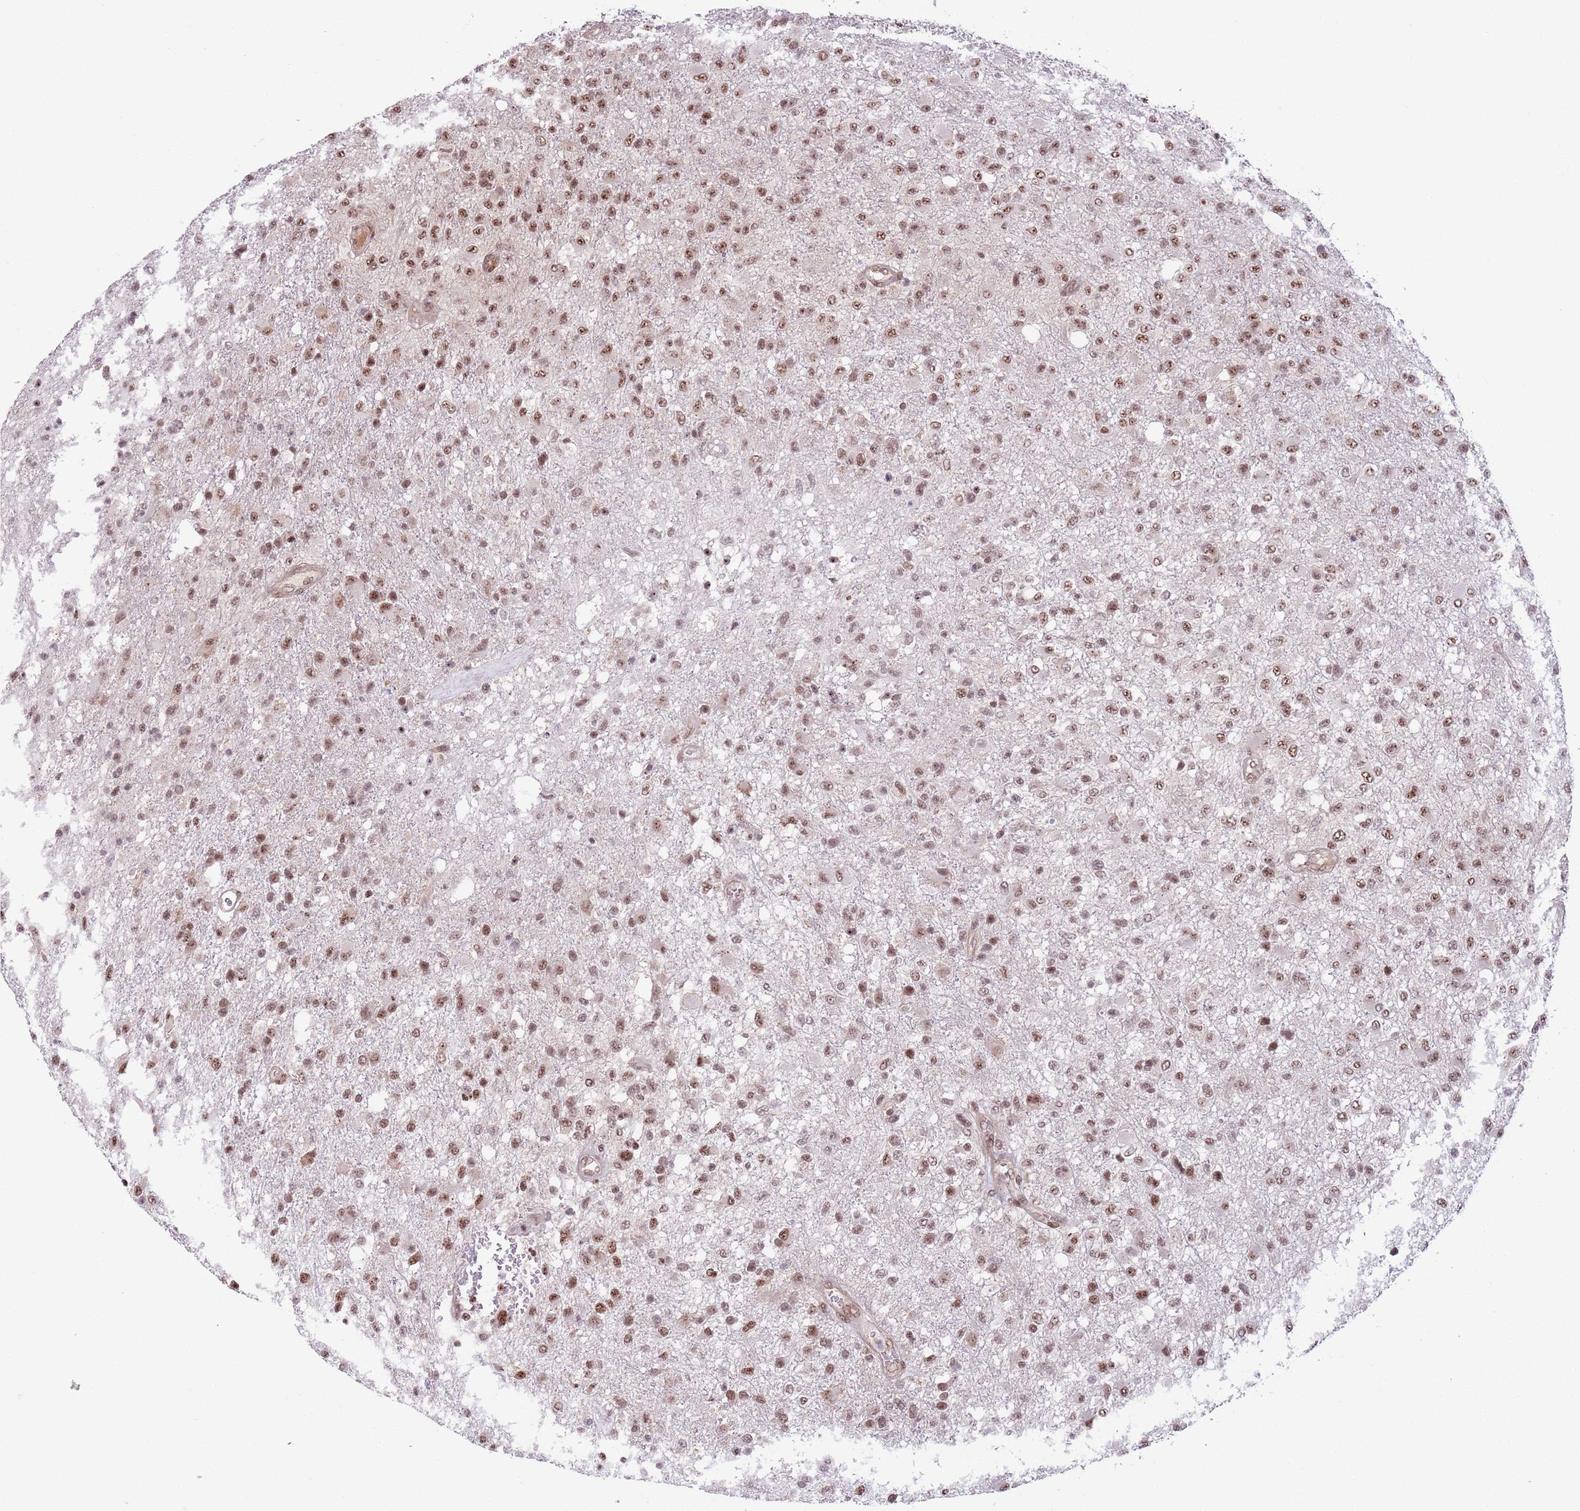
{"staining": {"intensity": "moderate", "quantity": ">75%", "location": "nuclear"}, "tissue": "glioma", "cell_type": "Tumor cells", "image_type": "cancer", "snomed": [{"axis": "morphology", "description": "Glioma, malignant, High grade"}, {"axis": "topography", "description": "Brain"}], "caption": "Malignant high-grade glioma was stained to show a protein in brown. There is medium levels of moderate nuclear staining in approximately >75% of tumor cells.", "gene": "SIPA1L3", "patient": {"sex": "female", "age": 74}}